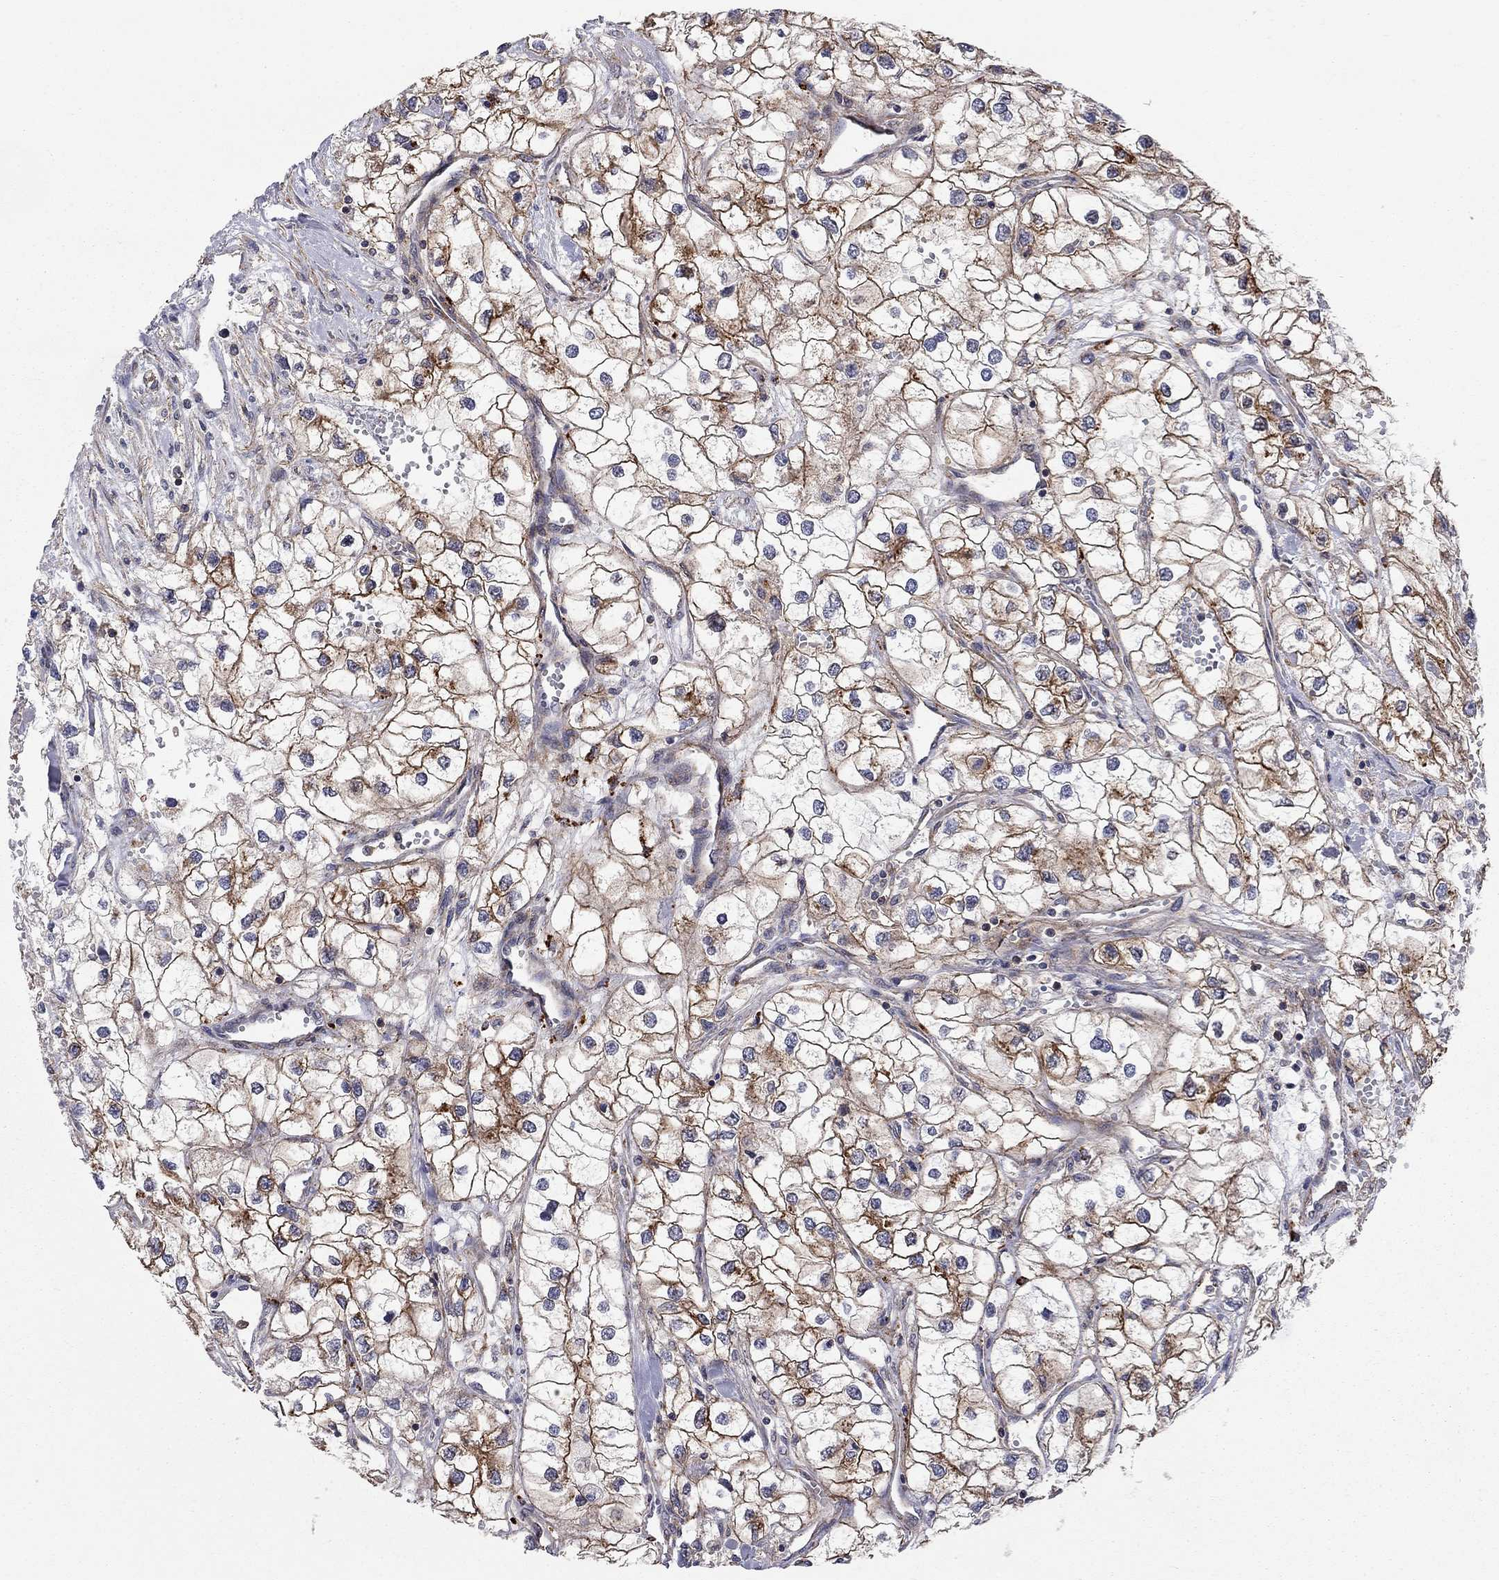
{"staining": {"intensity": "strong", "quantity": "25%-75%", "location": "cytoplasmic/membranous"}, "tissue": "renal cancer", "cell_type": "Tumor cells", "image_type": "cancer", "snomed": [{"axis": "morphology", "description": "Adenocarcinoma, NOS"}, {"axis": "topography", "description": "Kidney"}], "caption": "Strong cytoplasmic/membranous staining is identified in approximately 25%-75% of tumor cells in renal adenocarcinoma.", "gene": "RASEF", "patient": {"sex": "male", "age": 59}}